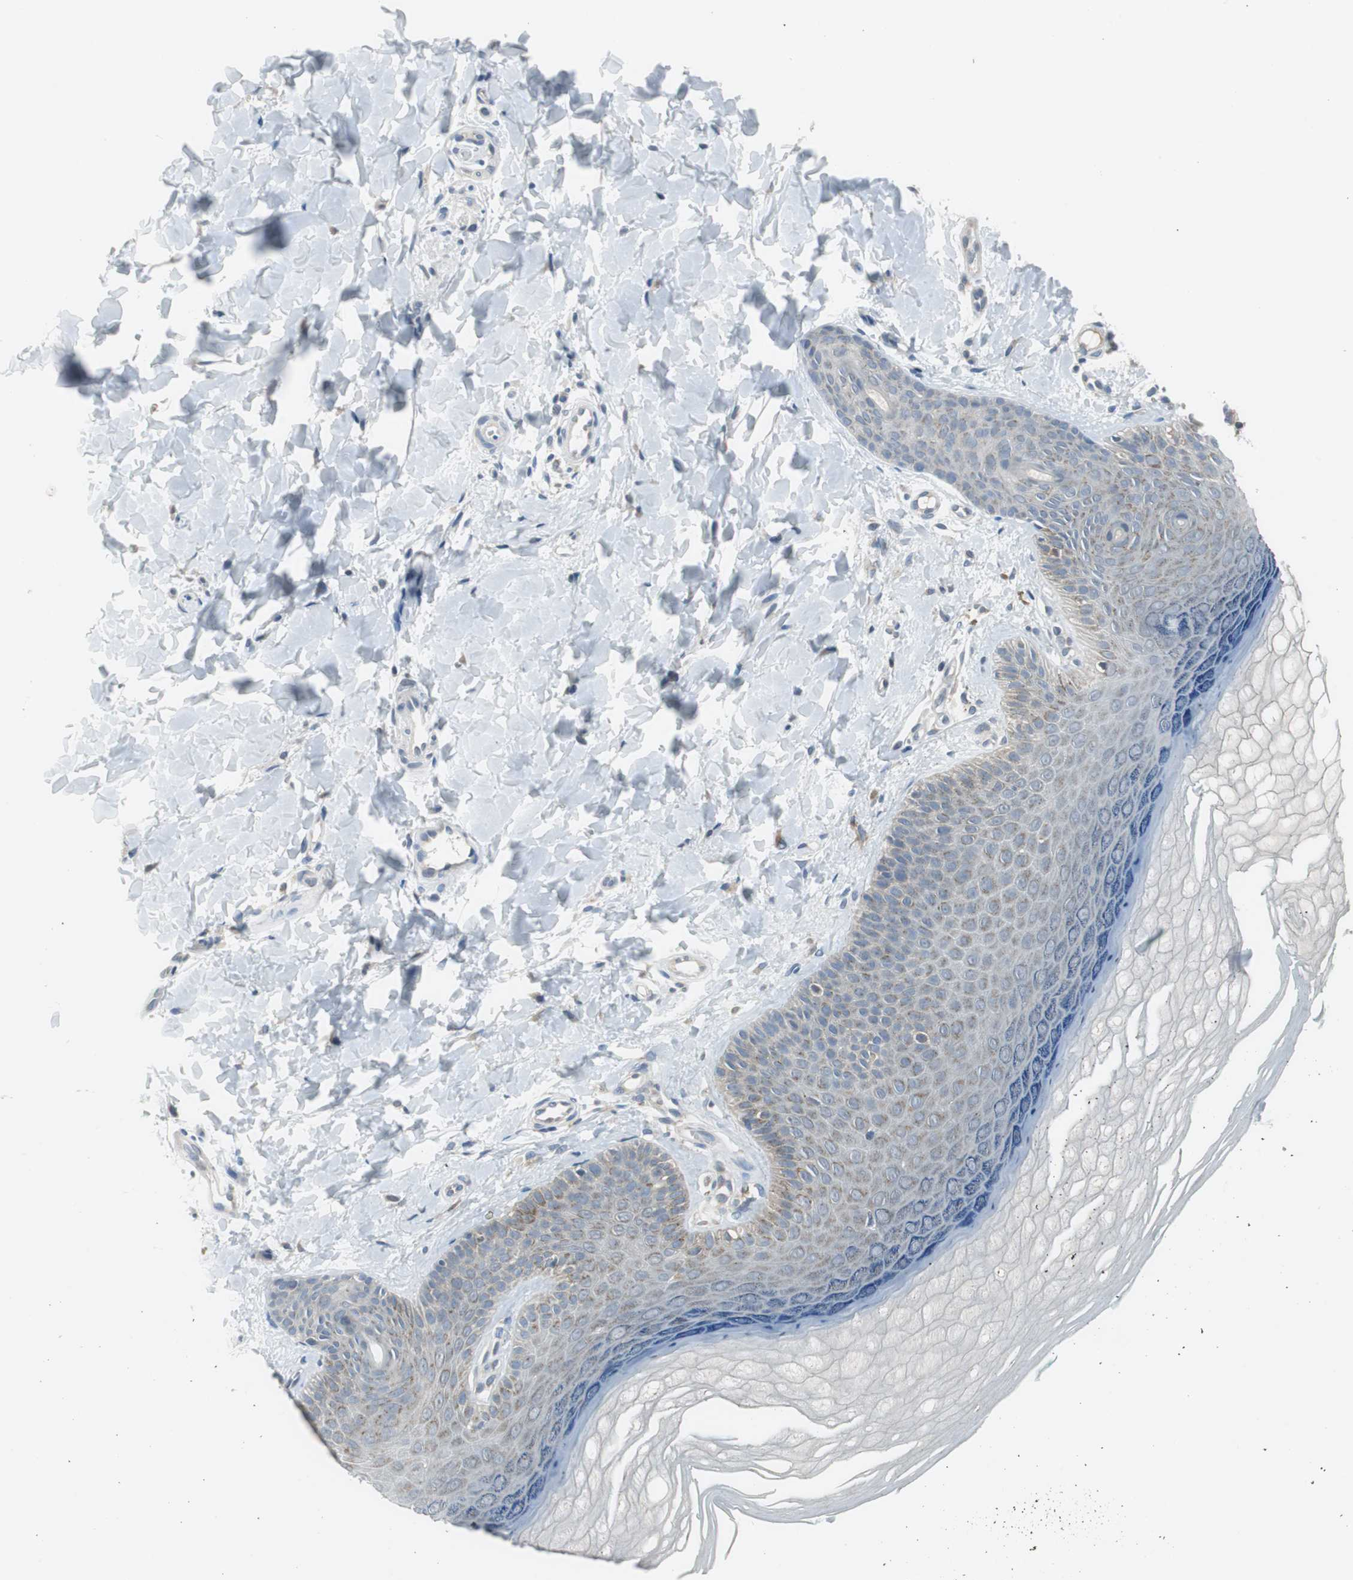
{"staining": {"intensity": "negative", "quantity": "none", "location": "none"}, "tissue": "skin", "cell_type": "Fibroblasts", "image_type": "normal", "snomed": [{"axis": "morphology", "description": "Normal tissue, NOS"}, {"axis": "topography", "description": "Skin"}], "caption": "Immunohistochemical staining of unremarkable human skin reveals no significant staining in fibroblasts.", "gene": "PLAA", "patient": {"sex": "male", "age": 26}}